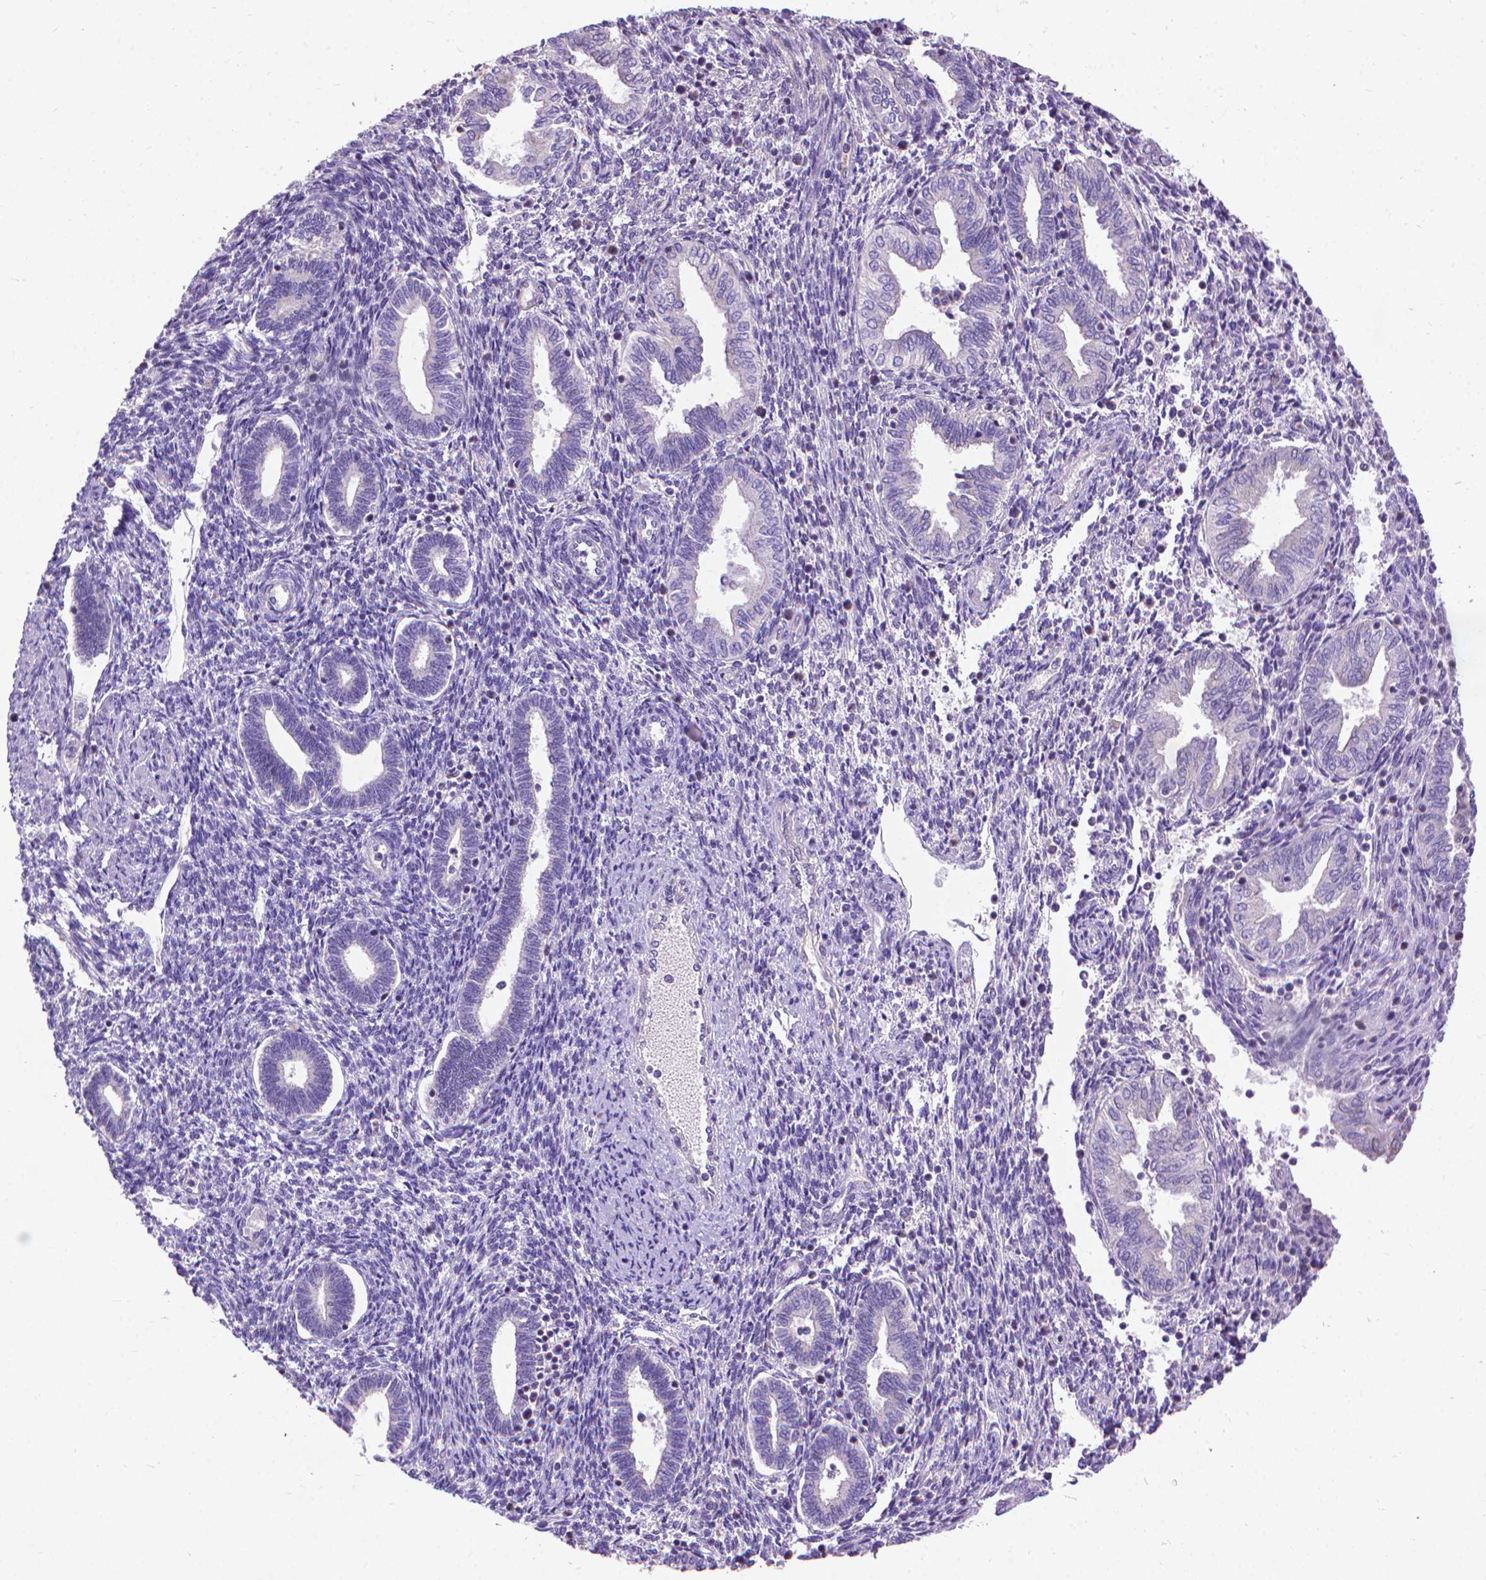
{"staining": {"intensity": "negative", "quantity": "none", "location": "none"}, "tissue": "endometrium", "cell_type": "Cells in endometrial stroma", "image_type": "normal", "snomed": [{"axis": "morphology", "description": "Normal tissue, NOS"}, {"axis": "topography", "description": "Endometrium"}], "caption": "The IHC micrograph has no significant staining in cells in endometrial stroma of endometrium.", "gene": "SYN1", "patient": {"sex": "female", "age": 42}}